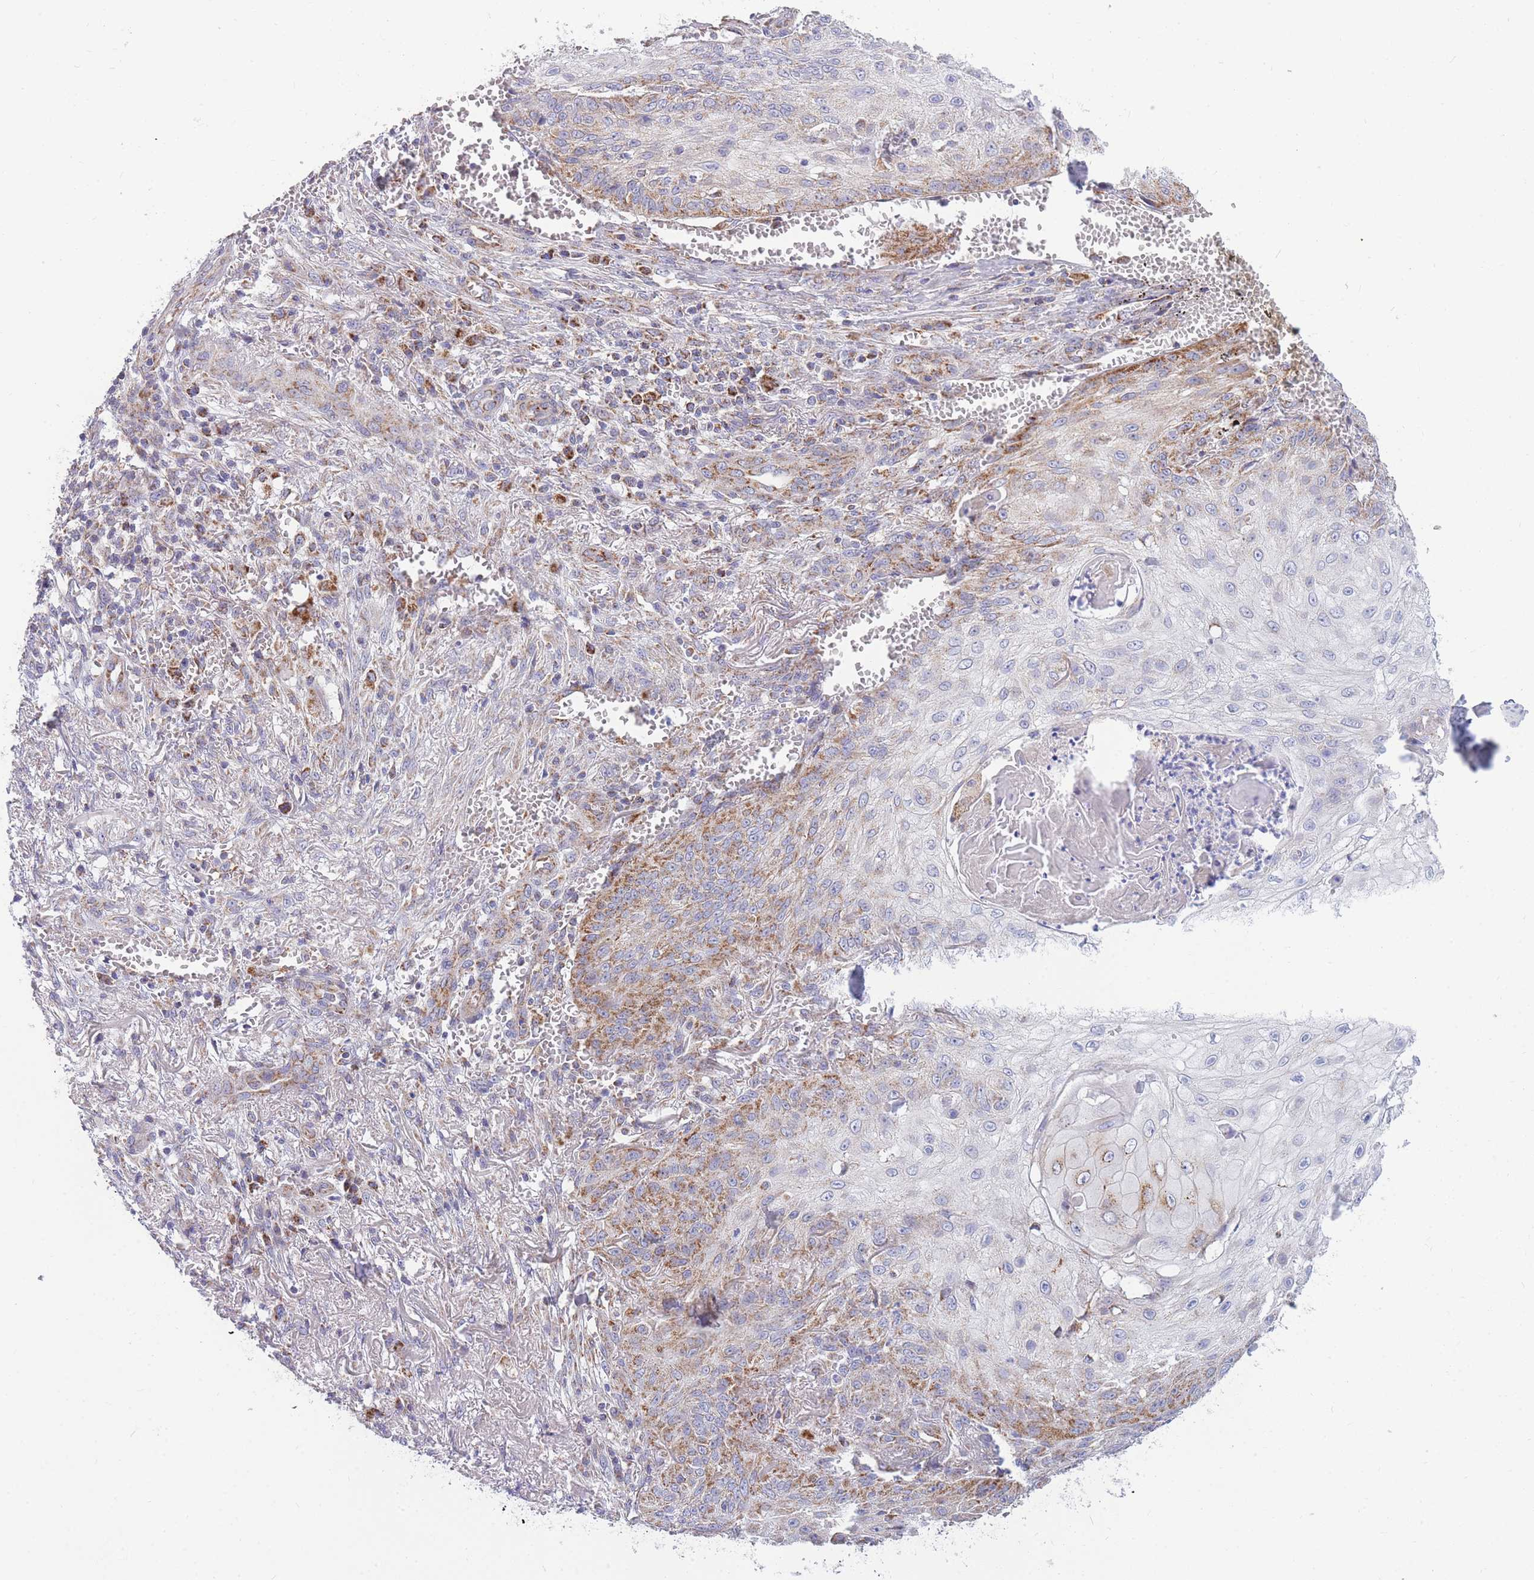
{"staining": {"intensity": "strong", "quantity": "25%-75%", "location": "cytoplasmic/membranous"}, "tissue": "skin cancer", "cell_type": "Tumor cells", "image_type": "cancer", "snomed": [{"axis": "morphology", "description": "Squamous cell carcinoma, NOS"}, {"axis": "topography", "description": "Skin"}], "caption": "Skin squamous cell carcinoma stained with a brown dye demonstrates strong cytoplasmic/membranous positive positivity in approximately 25%-75% of tumor cells.", "gene": "MRPS11", "patient": {"sex": "male", "age": 70}}